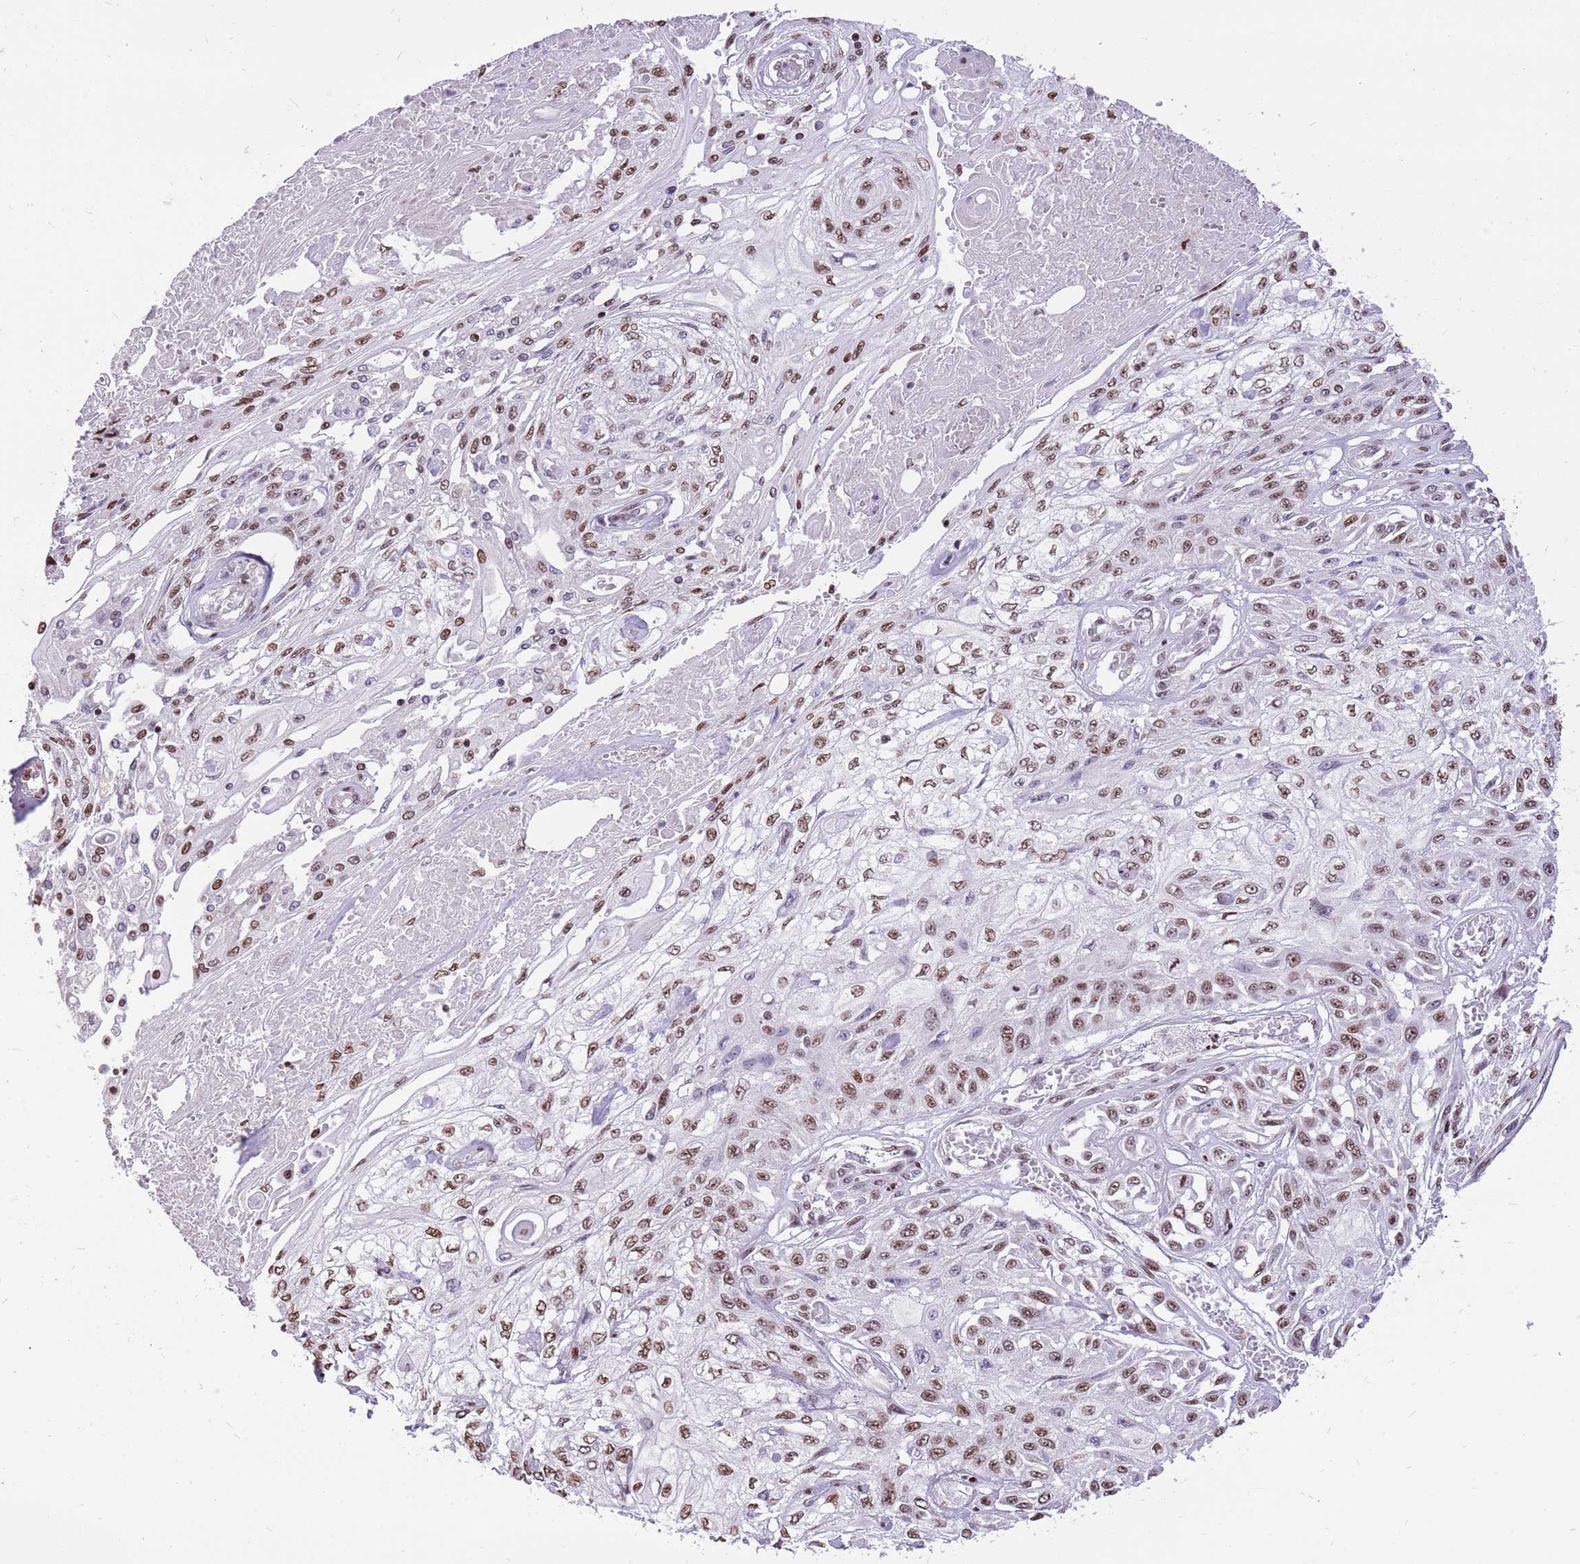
{"staining": {"intensity": "moderate", "quantity": "25%-75%", "location": "nuclear"}, "tissue": "skin cancer", "cell_type": "Tumor cells", "image_type": "cancer", "snomed": [{"axis": "morphology", "description": "Squamous cell carcinoma, NOS"}, {"axis": "morphology", "description": "Squamous cell carcinoma, metastatic, NOS"}, {"axis": "topography", "description": "Skin"}, {"axis": "topography", "description": "Lymph node"}], "caption": "Human skin squamous cell carcinoma stained with a protein marker reveals moderate staining in tumor cells.", "gene": "WASHC4", "patient": {"sex": "male", "age": 75}}